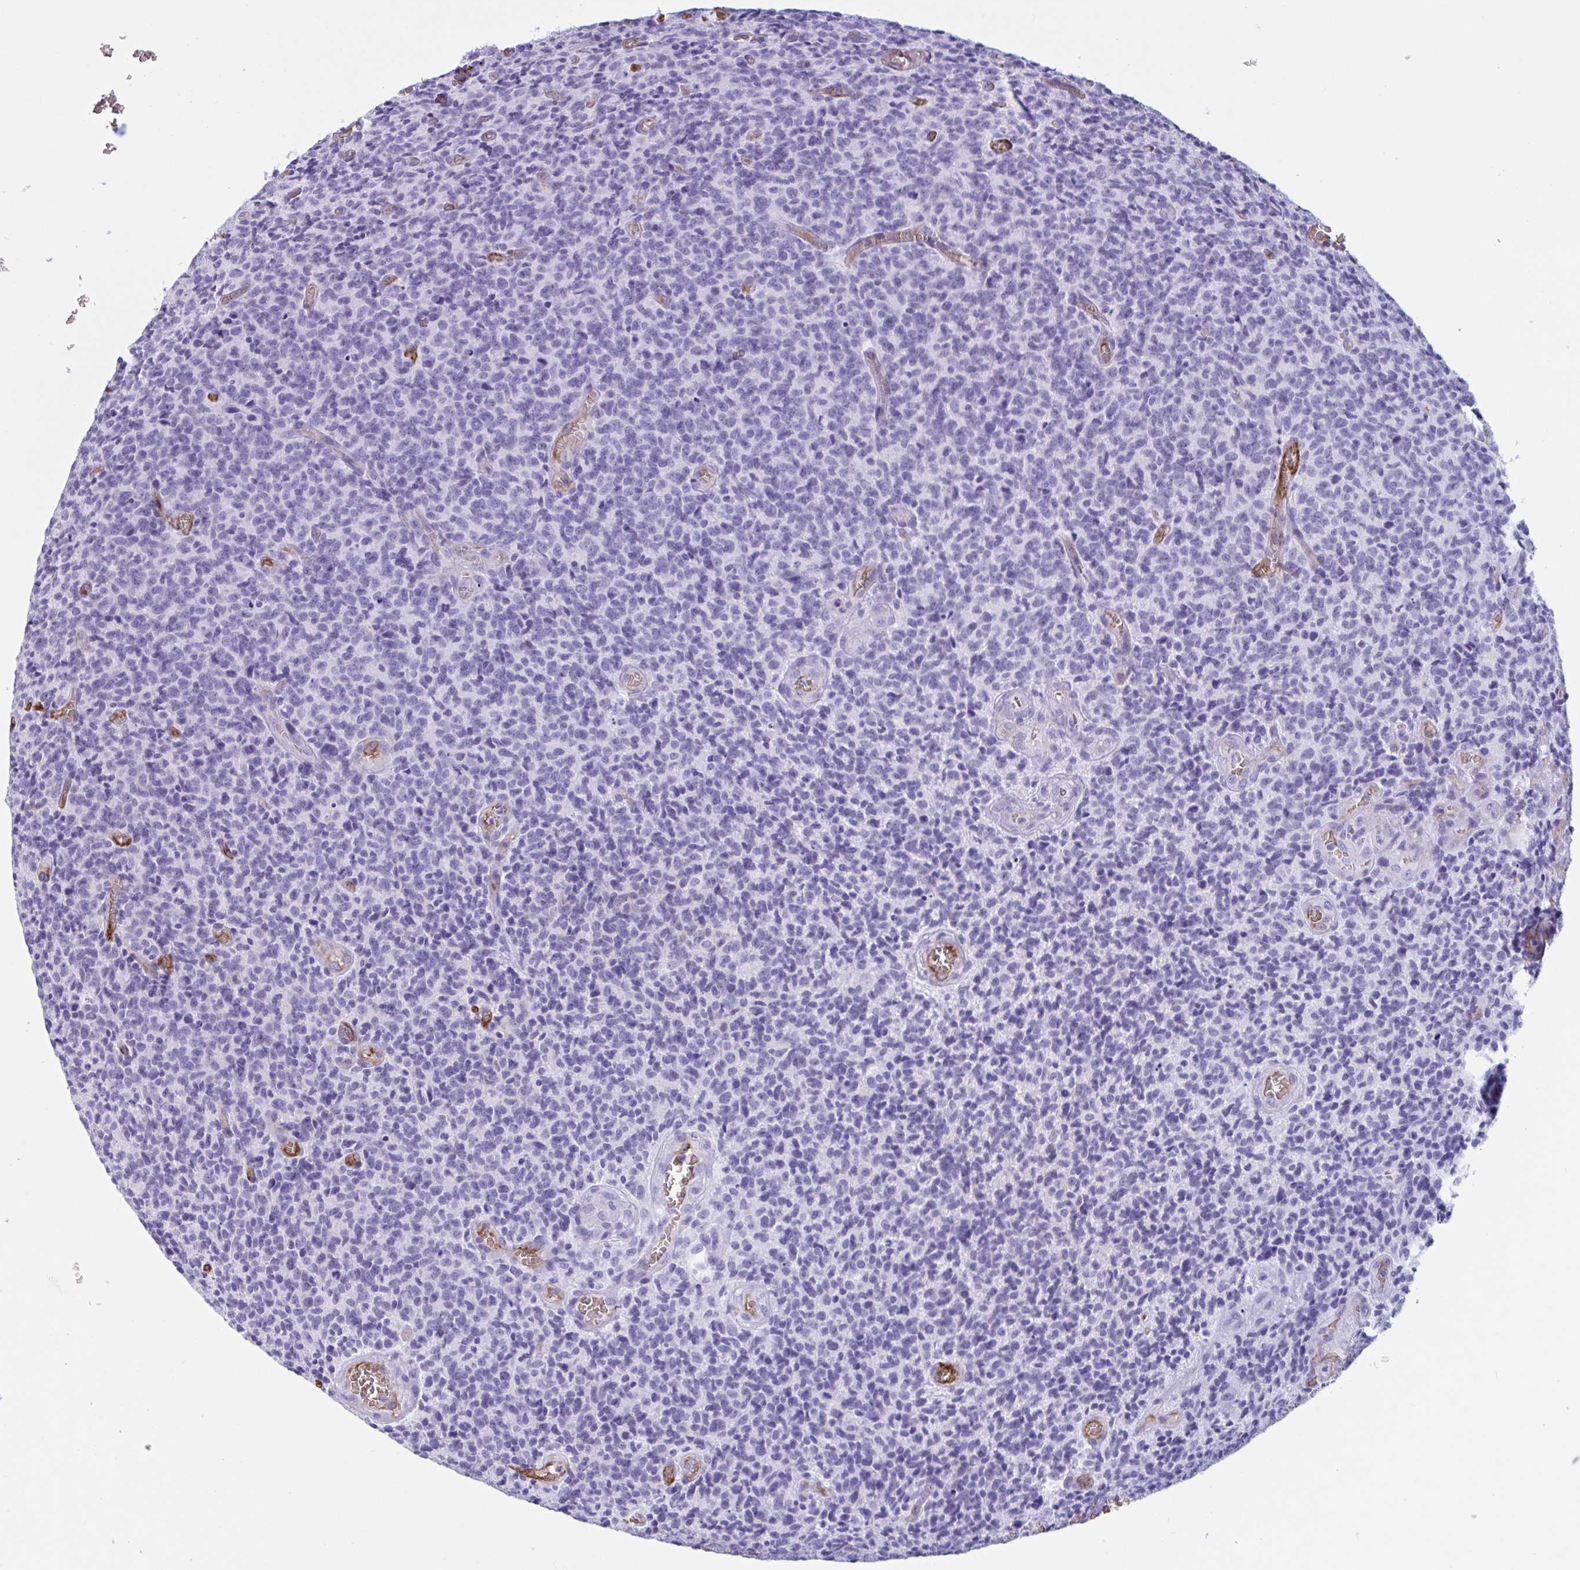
{"staining": {"intensity": "negative", "quantity": "none", "location": "none"}, "tissue": "glioma", "cell_type": "Tumor cells", "image_type": "cancer", "snomed": [{"axis": "morphology", "description": "Glioma, malignant, High grade"}, {"axis": "topography", "description": "Brain"}], "caption": "DAB immunohistochemical staining of human malignant glioma (high-grade) demonstrates no significant expression in tumor cells.", "gene": "SLC2A1", "patient": {"sex": "male", "age": 76}}